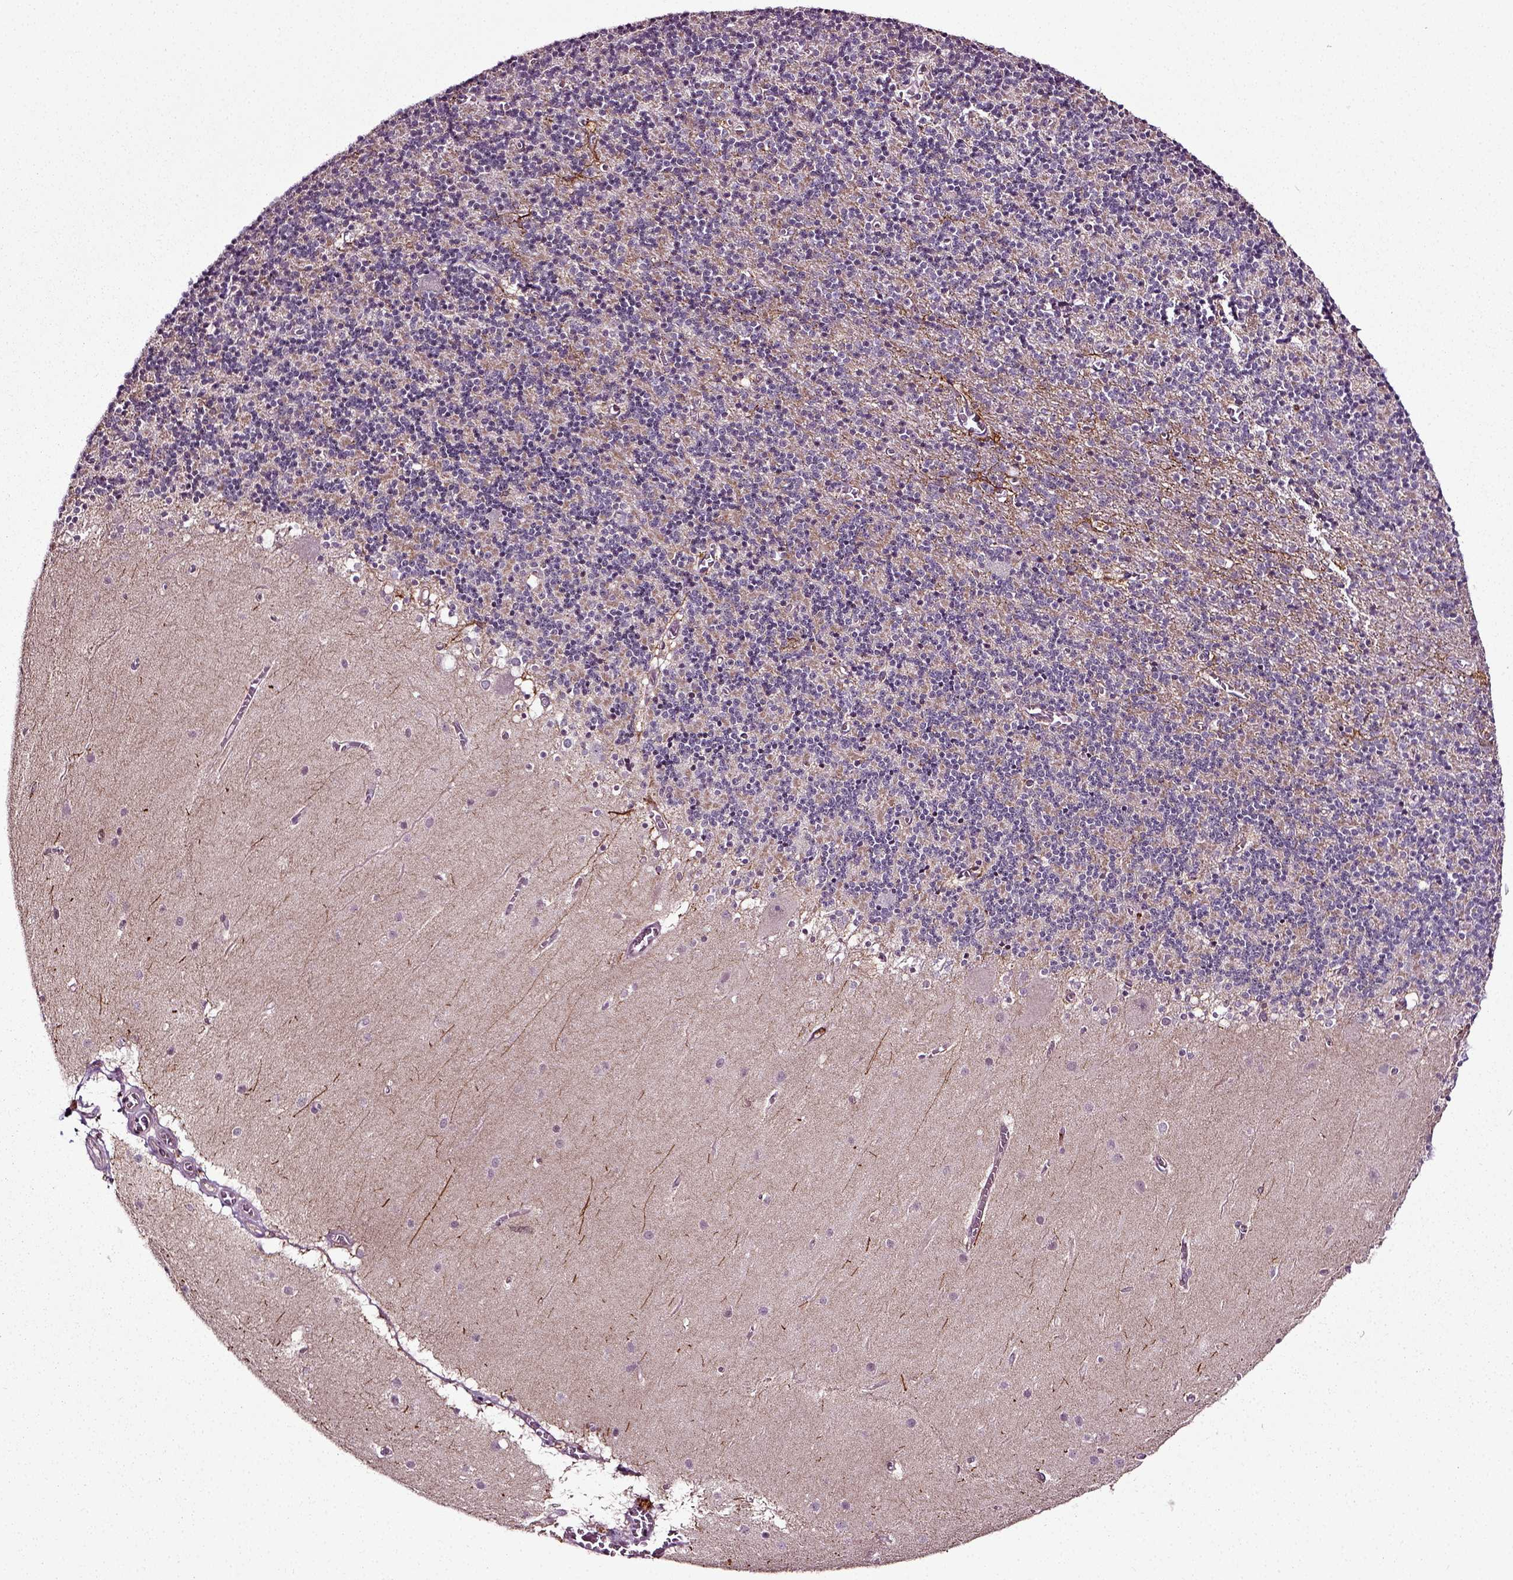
{"staining": {"intensity": "negative", "quantity": "none", "location": "none"}, "tissue": "cerebellum", "cell_type": "Cells in granular layer", "image_type": "normal", "snomed": [{"axis": "morphology", "description": "Normal tissue, NOS"}, {"axis": "topography", "description": "Cerebellum"}], "caption": "The photomicrograph displays no staining of cells in granular layer in normal cerebellum.", "gene": "RHOF", "patient": {"sex": "male", "age": 70}}